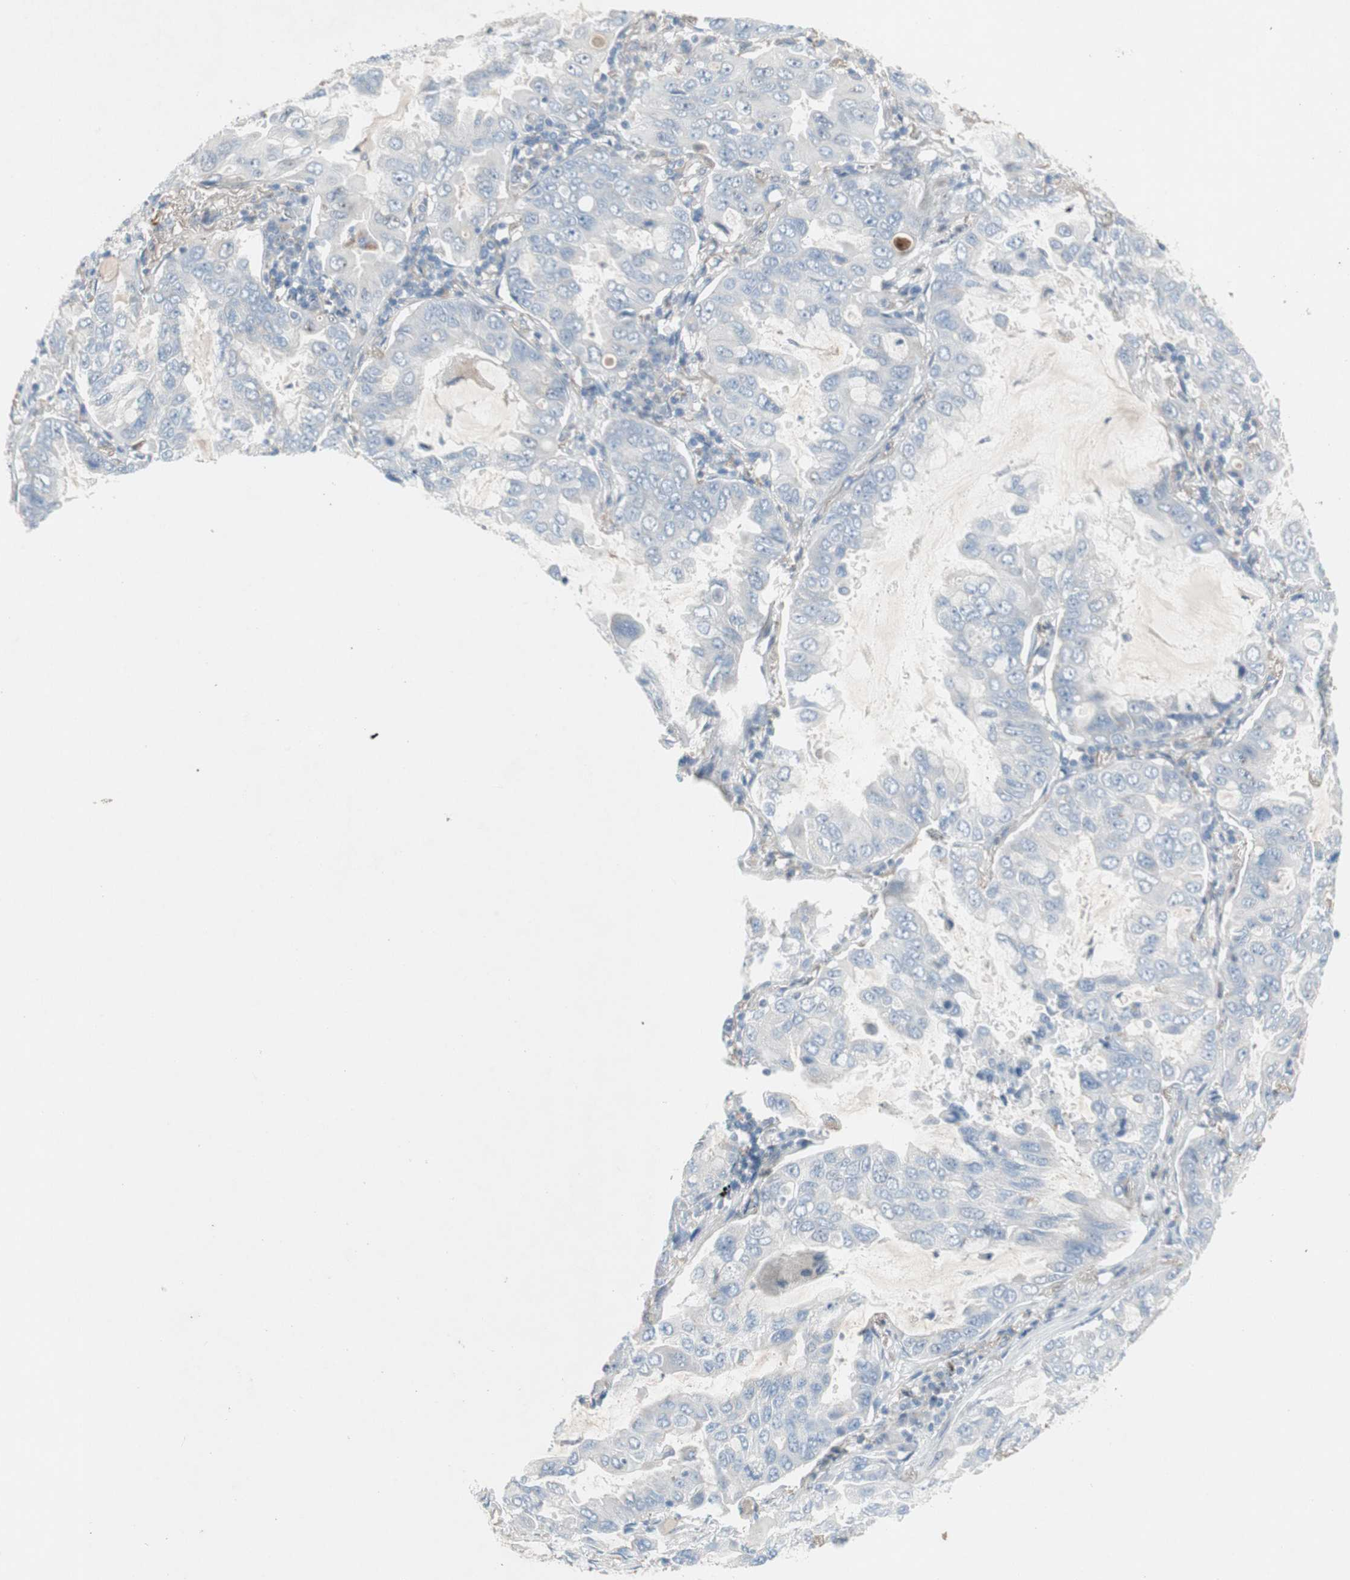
{"staining": {"intensity": "negative", "quantity": "none", "location": "none"}, "tissue": "lung cancer", "cell_type": "Tumor cells", "image_type": "cancer", "snomed": [{"axis": "morphology", "description": "Adenocarcinoma, NOS"}, {"axis": "topography", "description": "Lung"}], "caption": "A high-resolution image shows IHC staining of lung adenocarcinoma, which demonstrates no significant staining in tumor cells. (Stains: DAB immunohistochemistry (IHC) with hematoxylin counter stain, Microscopy: brightfield microscopy at high magnification).", "gene": "CAND2", "patient": {"sex": "male", "age": 64}}